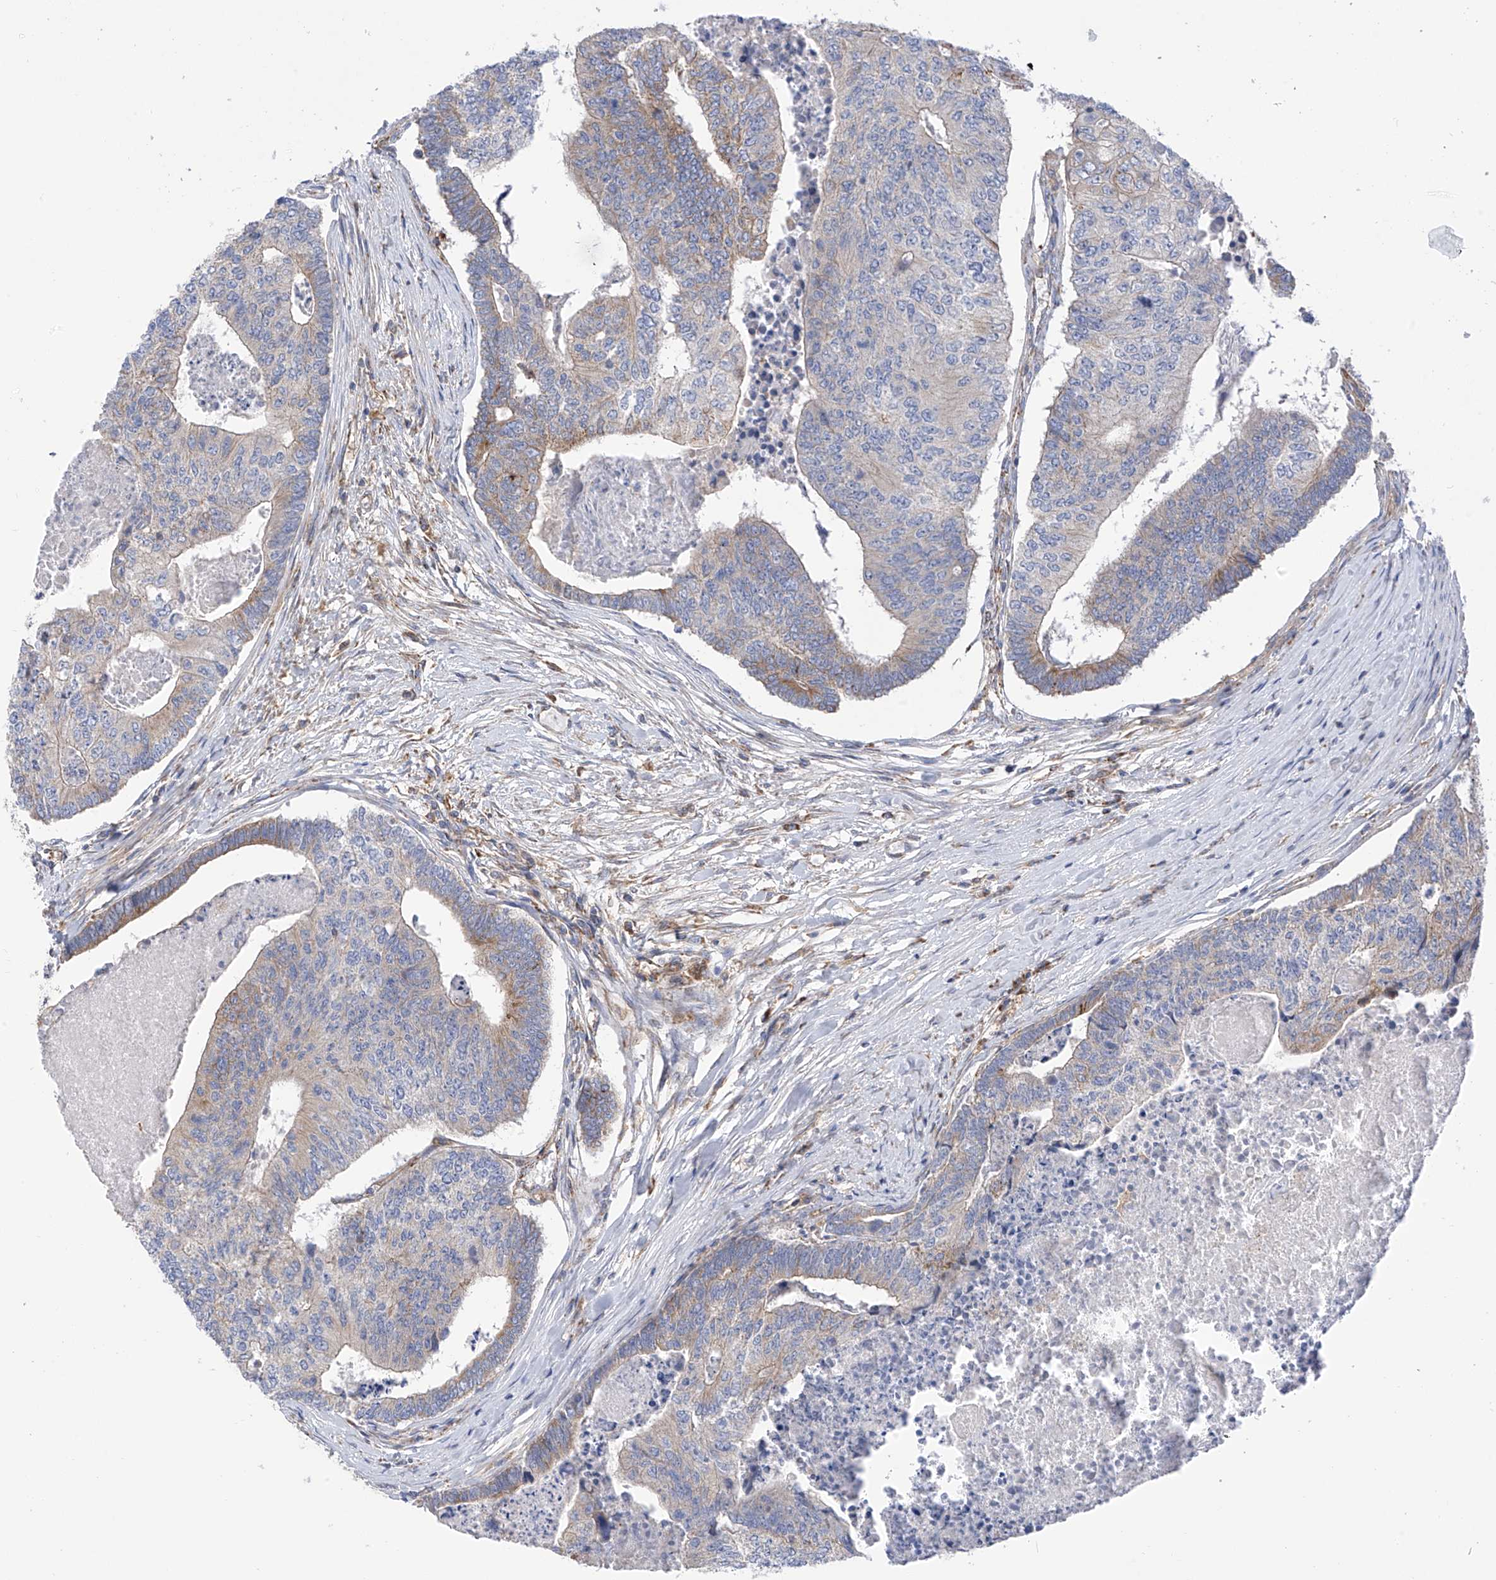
{"staining": {"intensity": "moderate", "quantity": "<25%", "location": "cytoplasmic/membranous"}, "tissue": "colorectal cancer", "cell_type": "Tumor cells", "image_type": "cancer", "snomed": [{"axis": "morphology", "description": "Adenocarcinoma, NOS"}, {"axis": "topography", "description": "Colon"}], "caption": "Protein staining by IHC reveals moderate cytoplasmic/membranous staining in about <25% of tumor cells in adenocarcinoma (colorectal). (brown staining indicates protein expression, while blue staining denotes nuclei).", "gene": "P2RX7", "patient": {"sex": "female", "age": 67}}